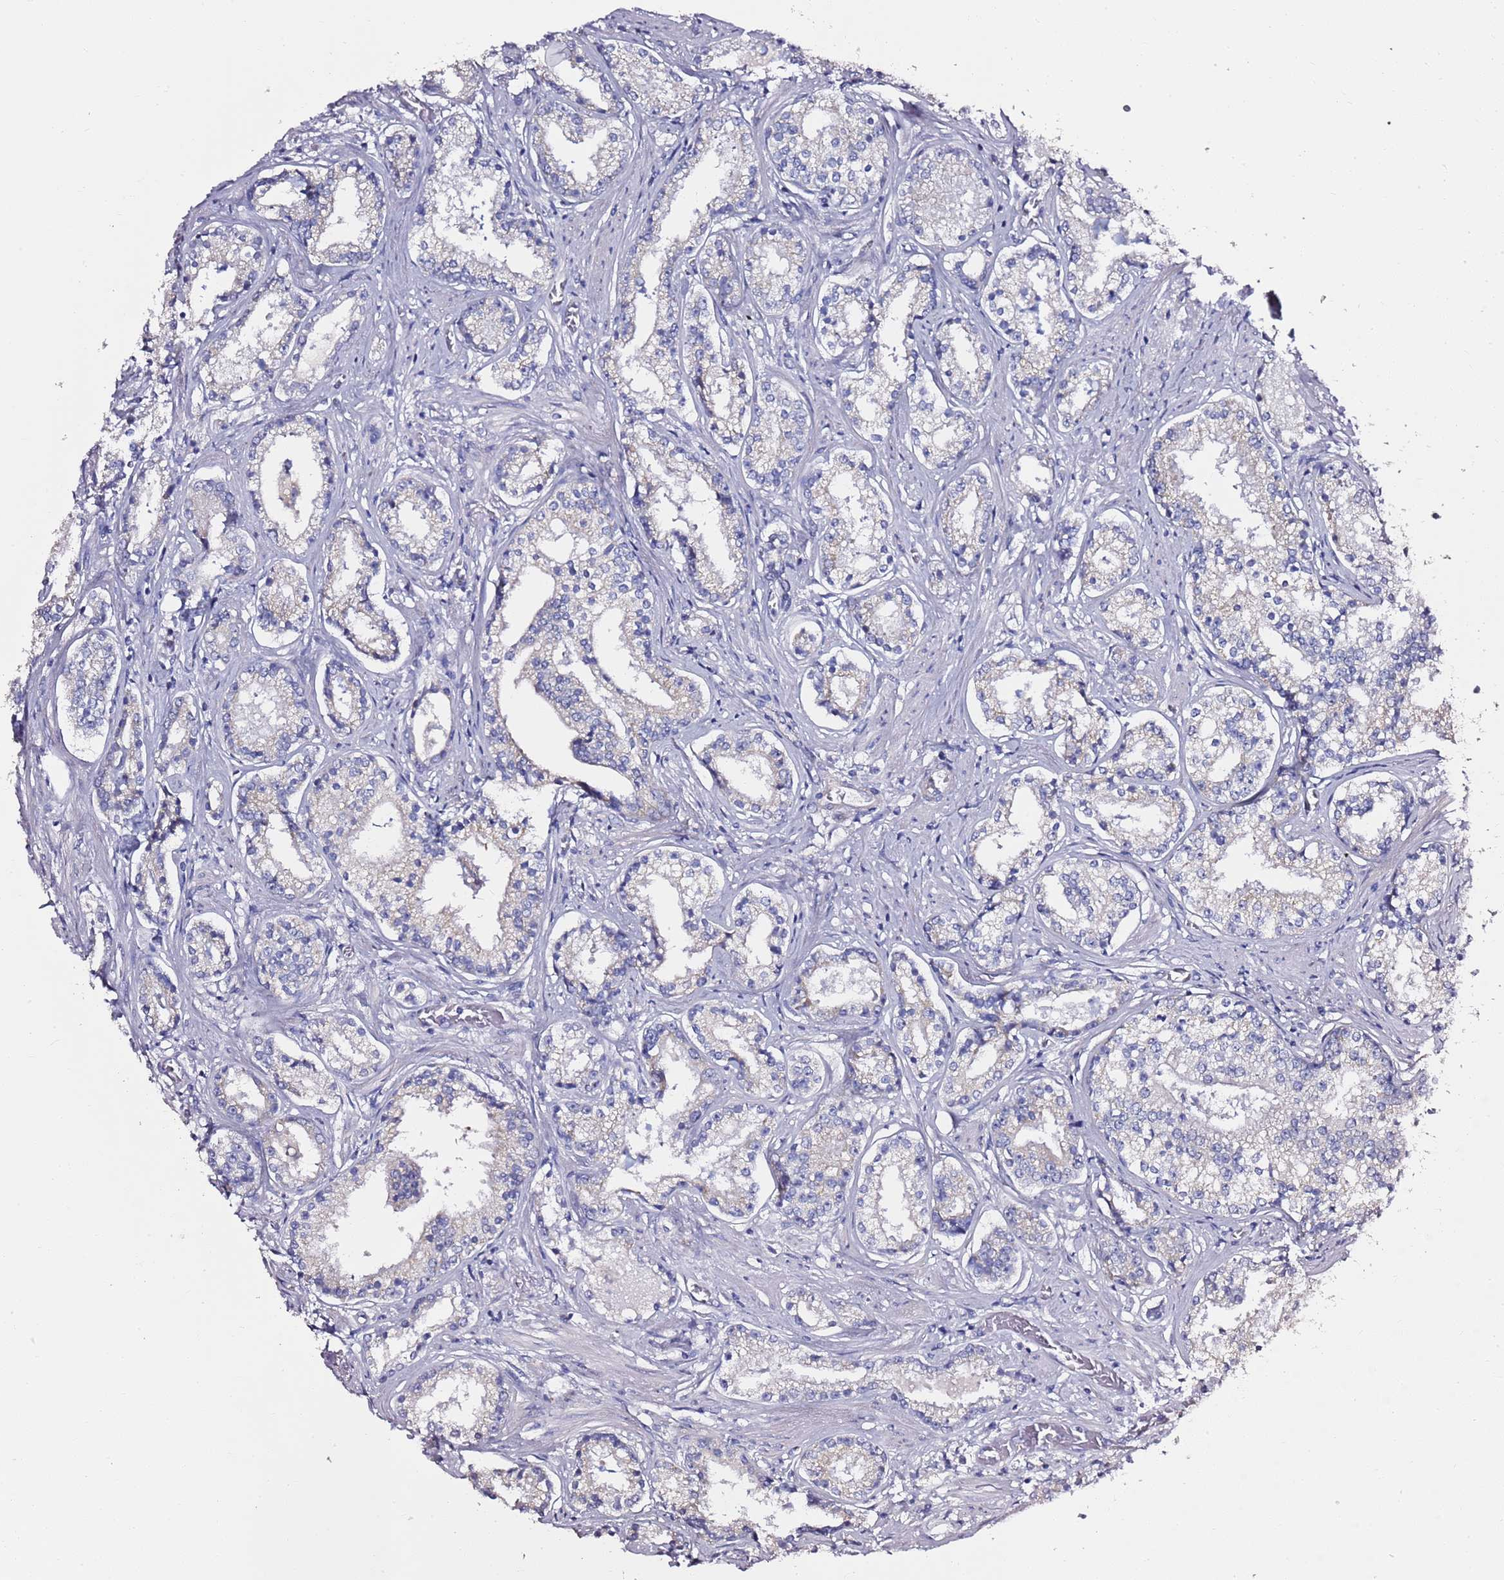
{"staining": {"intensity": "negative", "quantity": "none", "location": "none"}, "tissue": "prostate cancer", "cell_type": "Tumor cells", "image_type": "cancer", "snomed": [{"axis": "morphology", "description": "Adenocarcinoma, High grade"}, {"axis": "topography", "description": "Prostate"}], "caption": "This is an IHC photomicrograph of human high-grade adenocarcinoma (prostate). There is no staining in tumor cells.", "gene": "MYBPC3", "patient": {"sex": "male", "age": 58}}